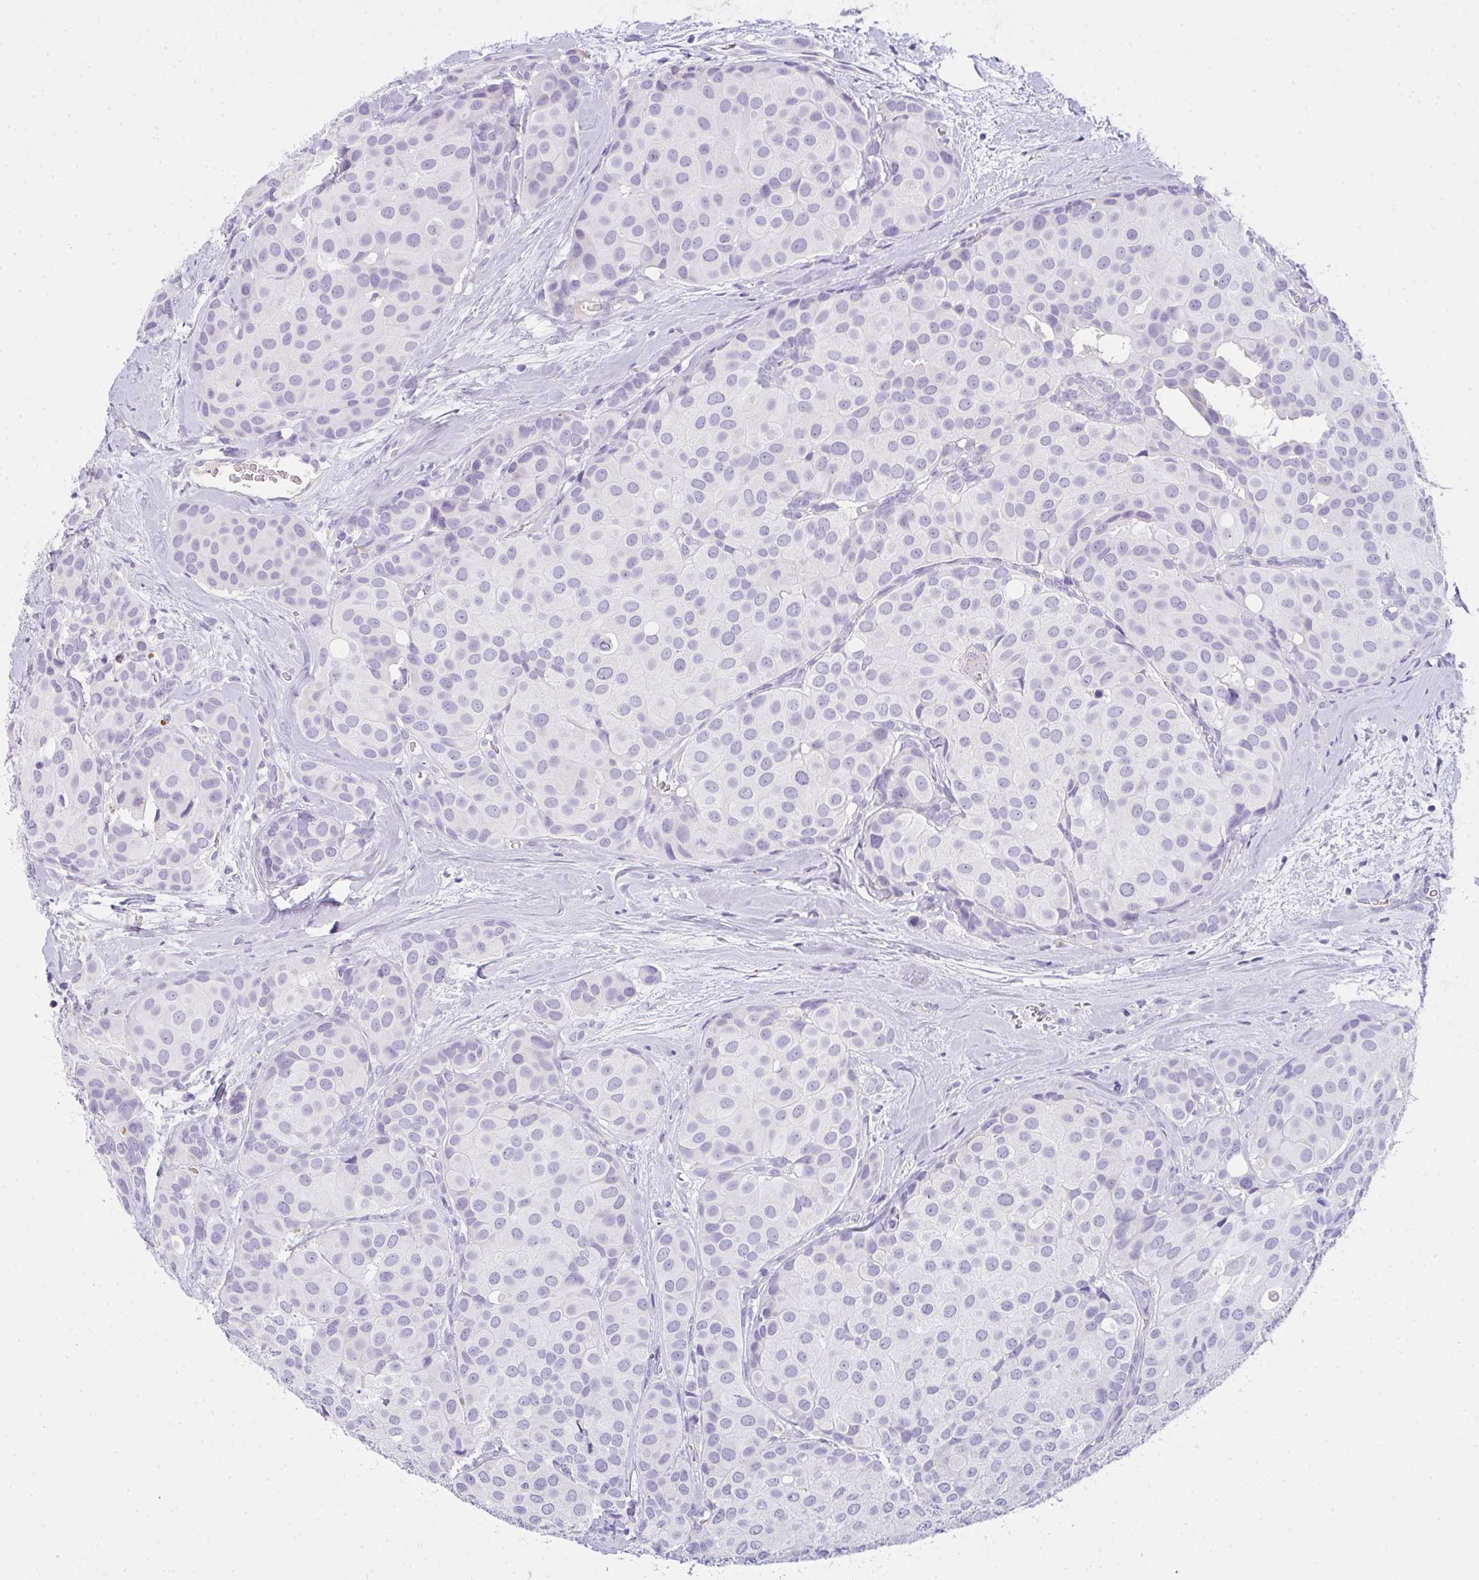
{"staining": {"intensity": "negative", "quantity": "none", "location": "none"}, "tissue": "breast cancer", "cell_type": "Tumor cells", "image_type": "cancer", "snomed": [{"axis": "morphology", "description": "Duct carcinoma"}, {"axis": "topography", "description": "Breast"}], "caption": "The histopathology image reveals no significant staining in tumor cells of breast cancer (invasive ductal carcinoma).", "gene": "COX7B", "patient": {"sex": "female", "age": 70}}